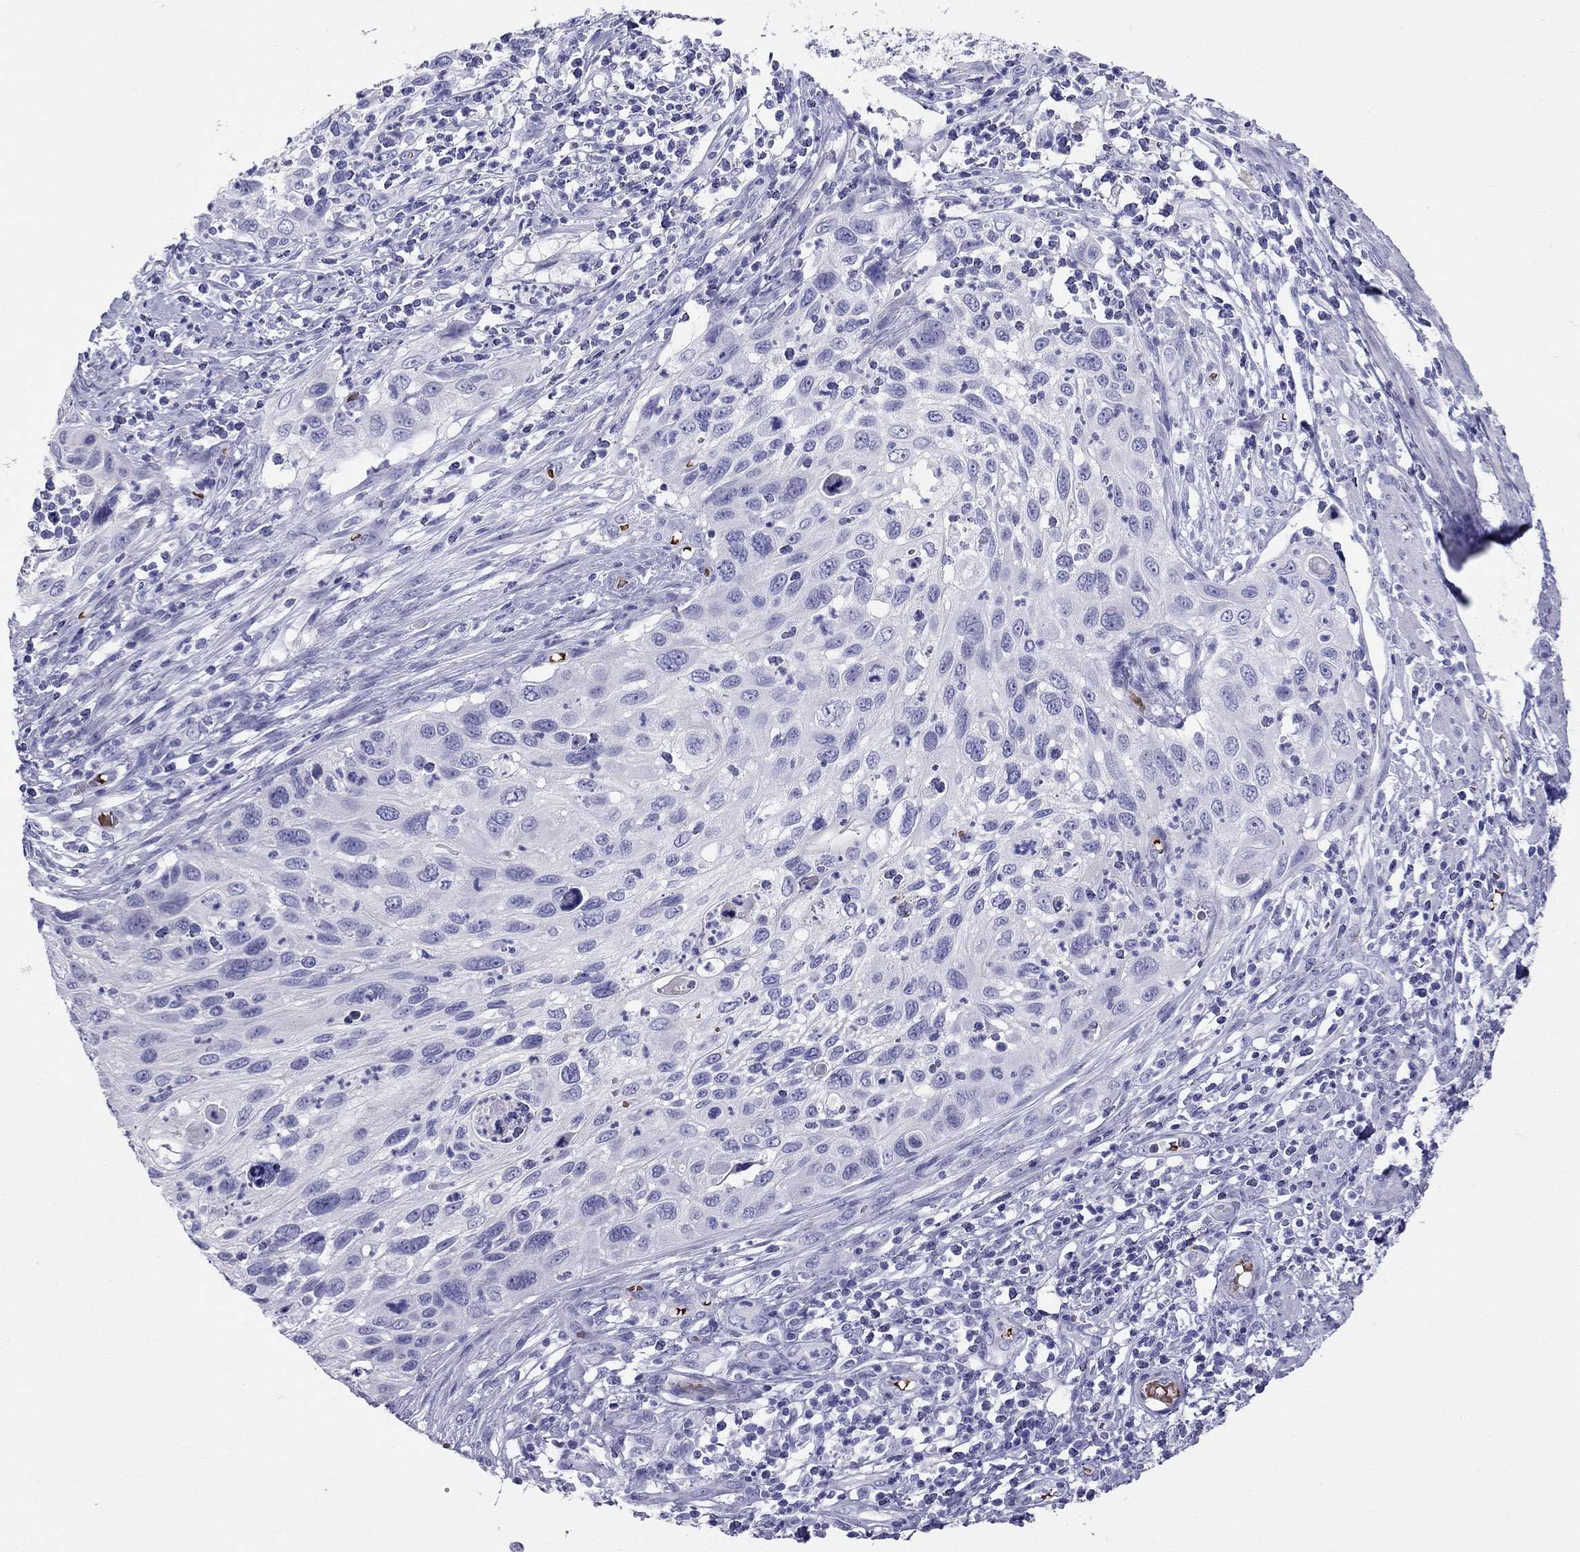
{"staining": {"intensity": "negative", "quantity": "none", "location": "none"}, "tissue": "cervical cancer", "cell_type": "Tumor cells", "image_type": "cancer", "snomed": [{"axis": "morphology", "description": "Squamous cell carcinoma, NOS"}, {"axis": "topography", "description": "Cervix"}], "caption": "Tumor cells show no significant positivity in cervical cancer.", "gene": "DNAAF6", "patient": {"sex": "female", "age": 70}}